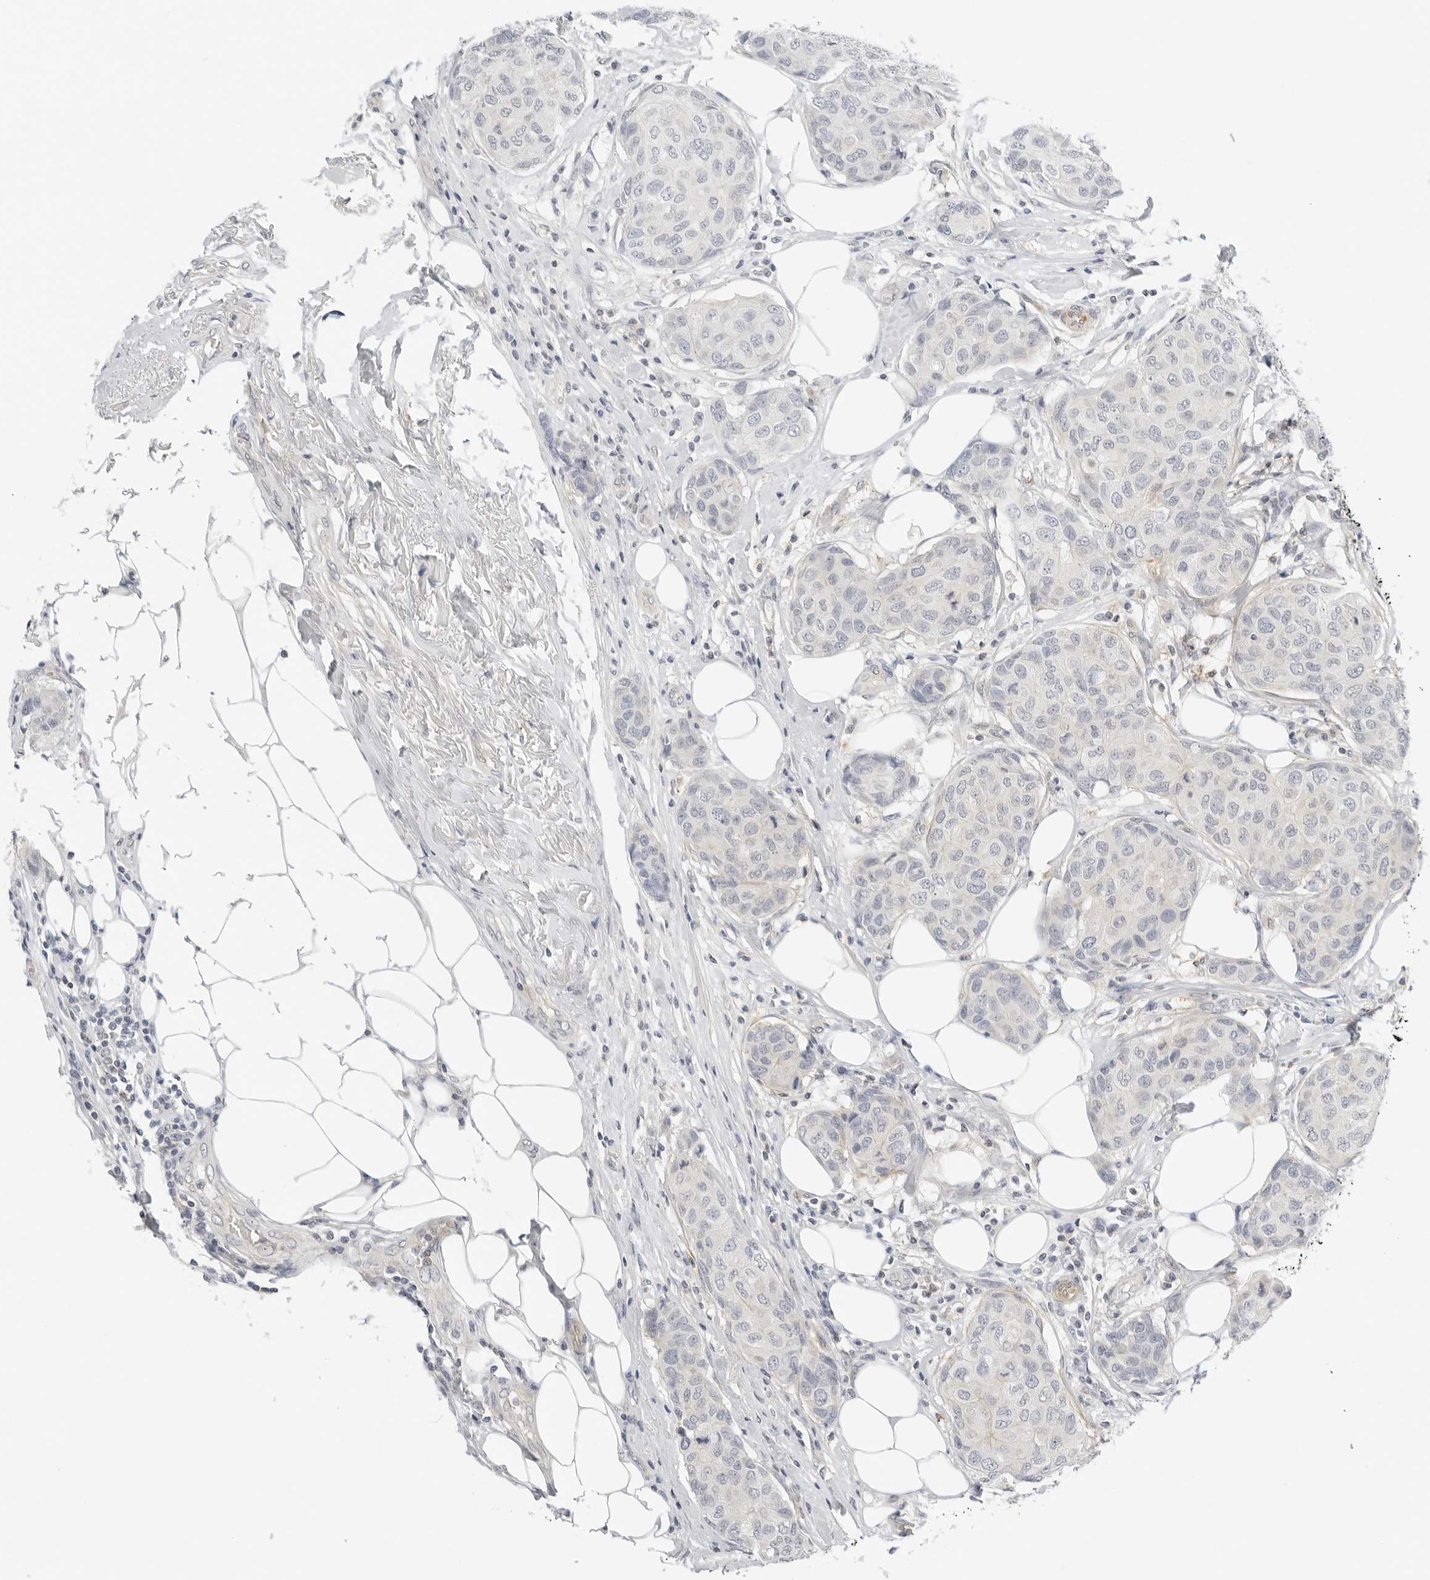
{"staining": {"intensity": "negative", "quantity": "none", "location": "none"}, "tissue": "breast cancer", "cell_type": "Tumor cells", "image_type": "cancer", "snomed": [{"axis": "morphology", "description": "Duct carcinoma"}, {"axis": "topography", "description": "Breast"}], "caption": "Micrograph shows no protein staining in tumor cells of breast cancer tissue.", "gene": "OSCP1", "patient": {"sex": "female", "age": 80}}